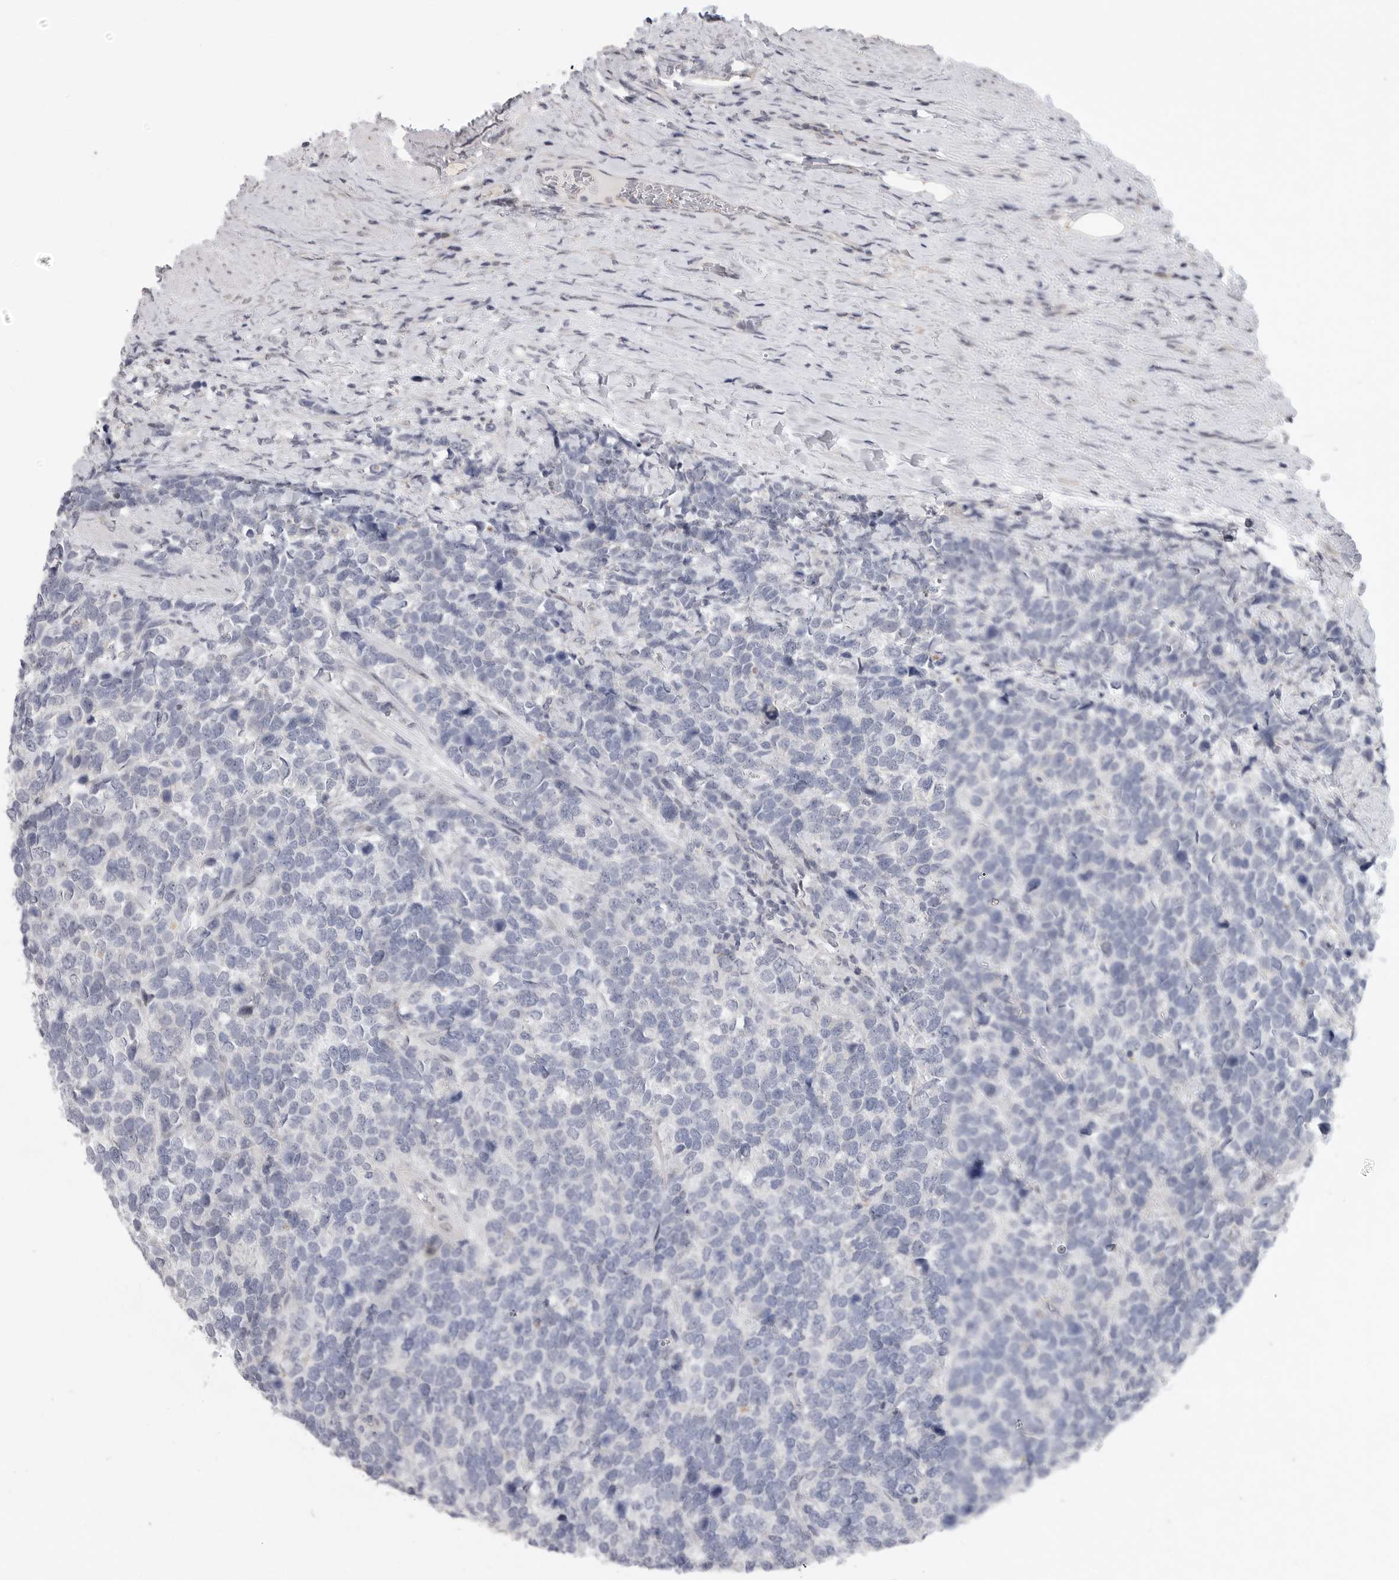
{"staining": {"intensity": "negative", "quantity": "none", "location": "none"}, "tissue": "urothelial cancer", "cell_type": "Tumor cells", "image_type": "cancer", "snomed": [{"axis": "morphology", "description": "Urothelial carcinoma, High grade"}, {"axis": "topography", "description": "Urinary bladder"}], "caption": "High power microscopy histopathology image of an immunohistochemistry (IHC) image of urothelial carcinoma (high-grade), revealing no significant expression in tumor cells.", "gene": "FBXO43", "patient": {"sex": "female", "age": 82}}